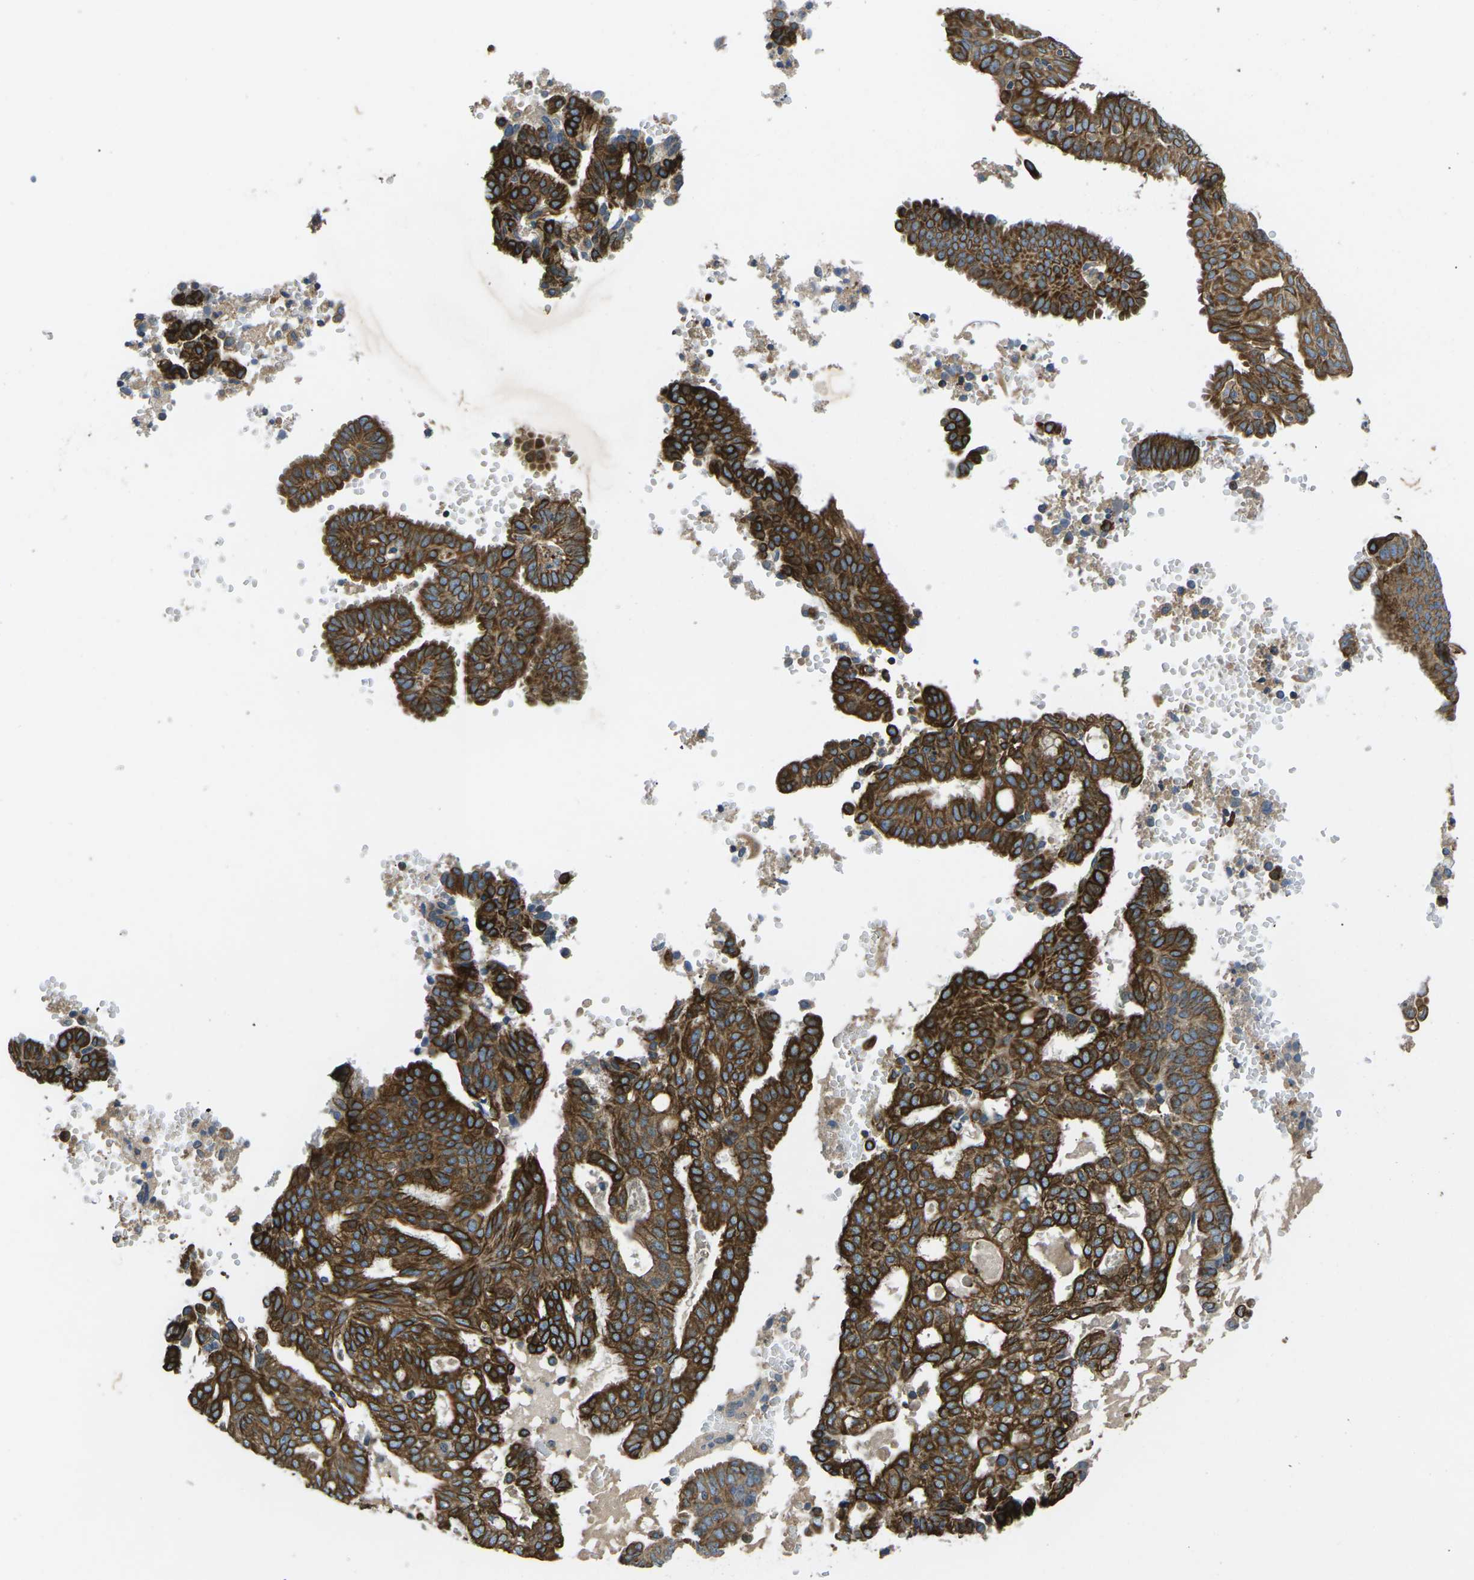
{"staining": {"intensity": "strong", "quantity": ">75%", "location": "cytoplasmic/membranous"}, "tissue": "endometrial cancer", "cell_type": "Tumor cells", "image_type": "cancer", "snomed": [{"axis": "morphology", "description": "Adenocarcinoma, NOS"}, {"axis": "topography", "description": "Endometrium"}], "caption": "Endometrial adenocarcinoma tissue exhibits strong cytoplasmic/membranous positivity in approximately >75% of tumor cells", "gene": "KCNJ15", "patient": {"sex": "female", "age": 58}}